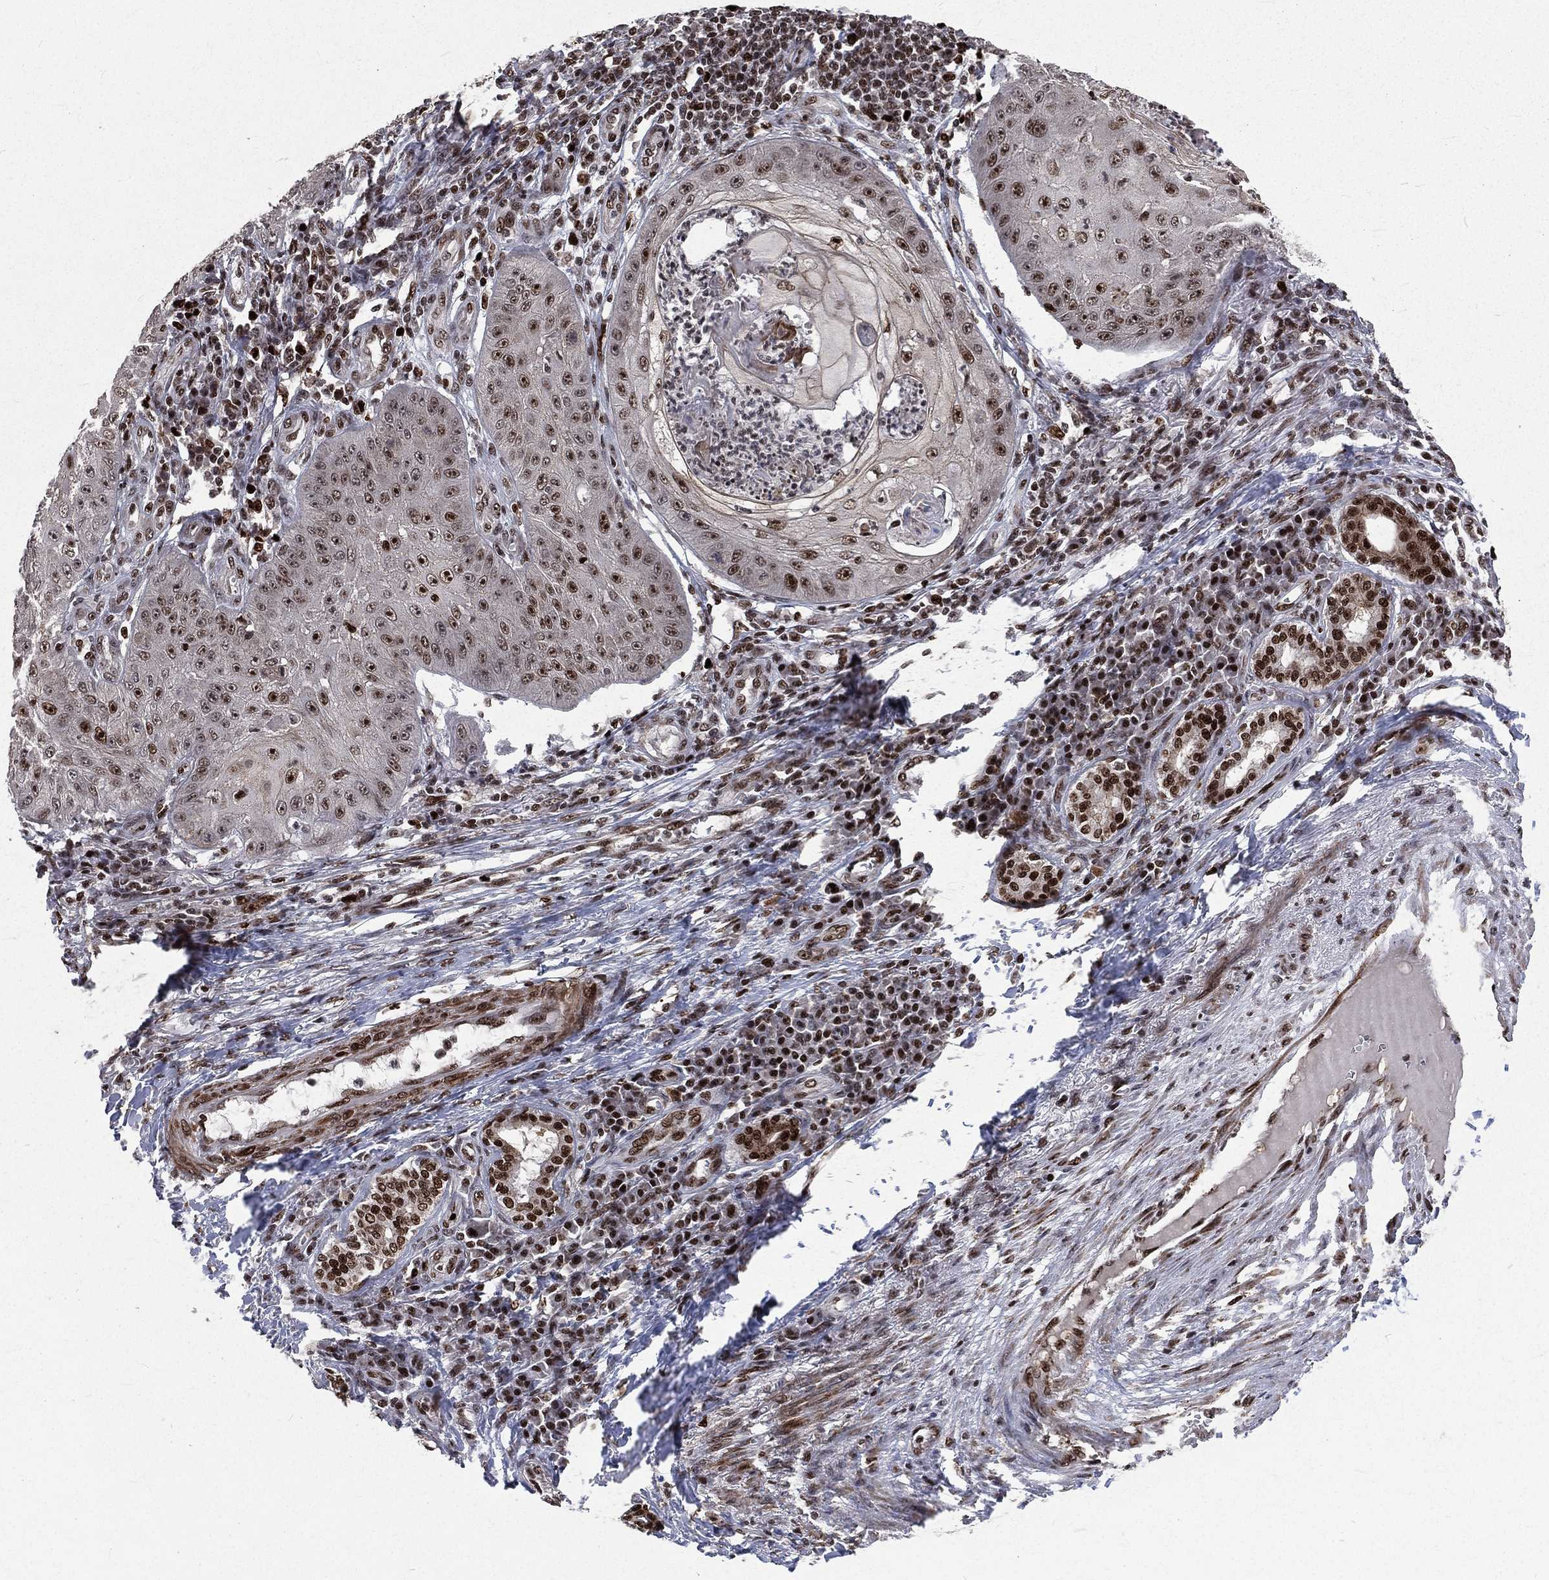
{"staining": {"intensity": "moderate", "quantity": "25%-75%", "location": "nuclear"}, "tissue": "skin cancer", "cell_type": "Tumor cells", "image_type": "cancer", "snomed": [{"axis": "morphology", "description": "Squamous cell carcinoma, NOS"}, {"axis": "topography", "description": "Skin"}], "caption": "Protein expression by immunohistochemistry (IHC) exhibits moderate nuclear positivity in approximately 25%-75% of tumor cells in skin cancer.", "gene": "POLB", "patient": {"sex": "male", "age": 70}}